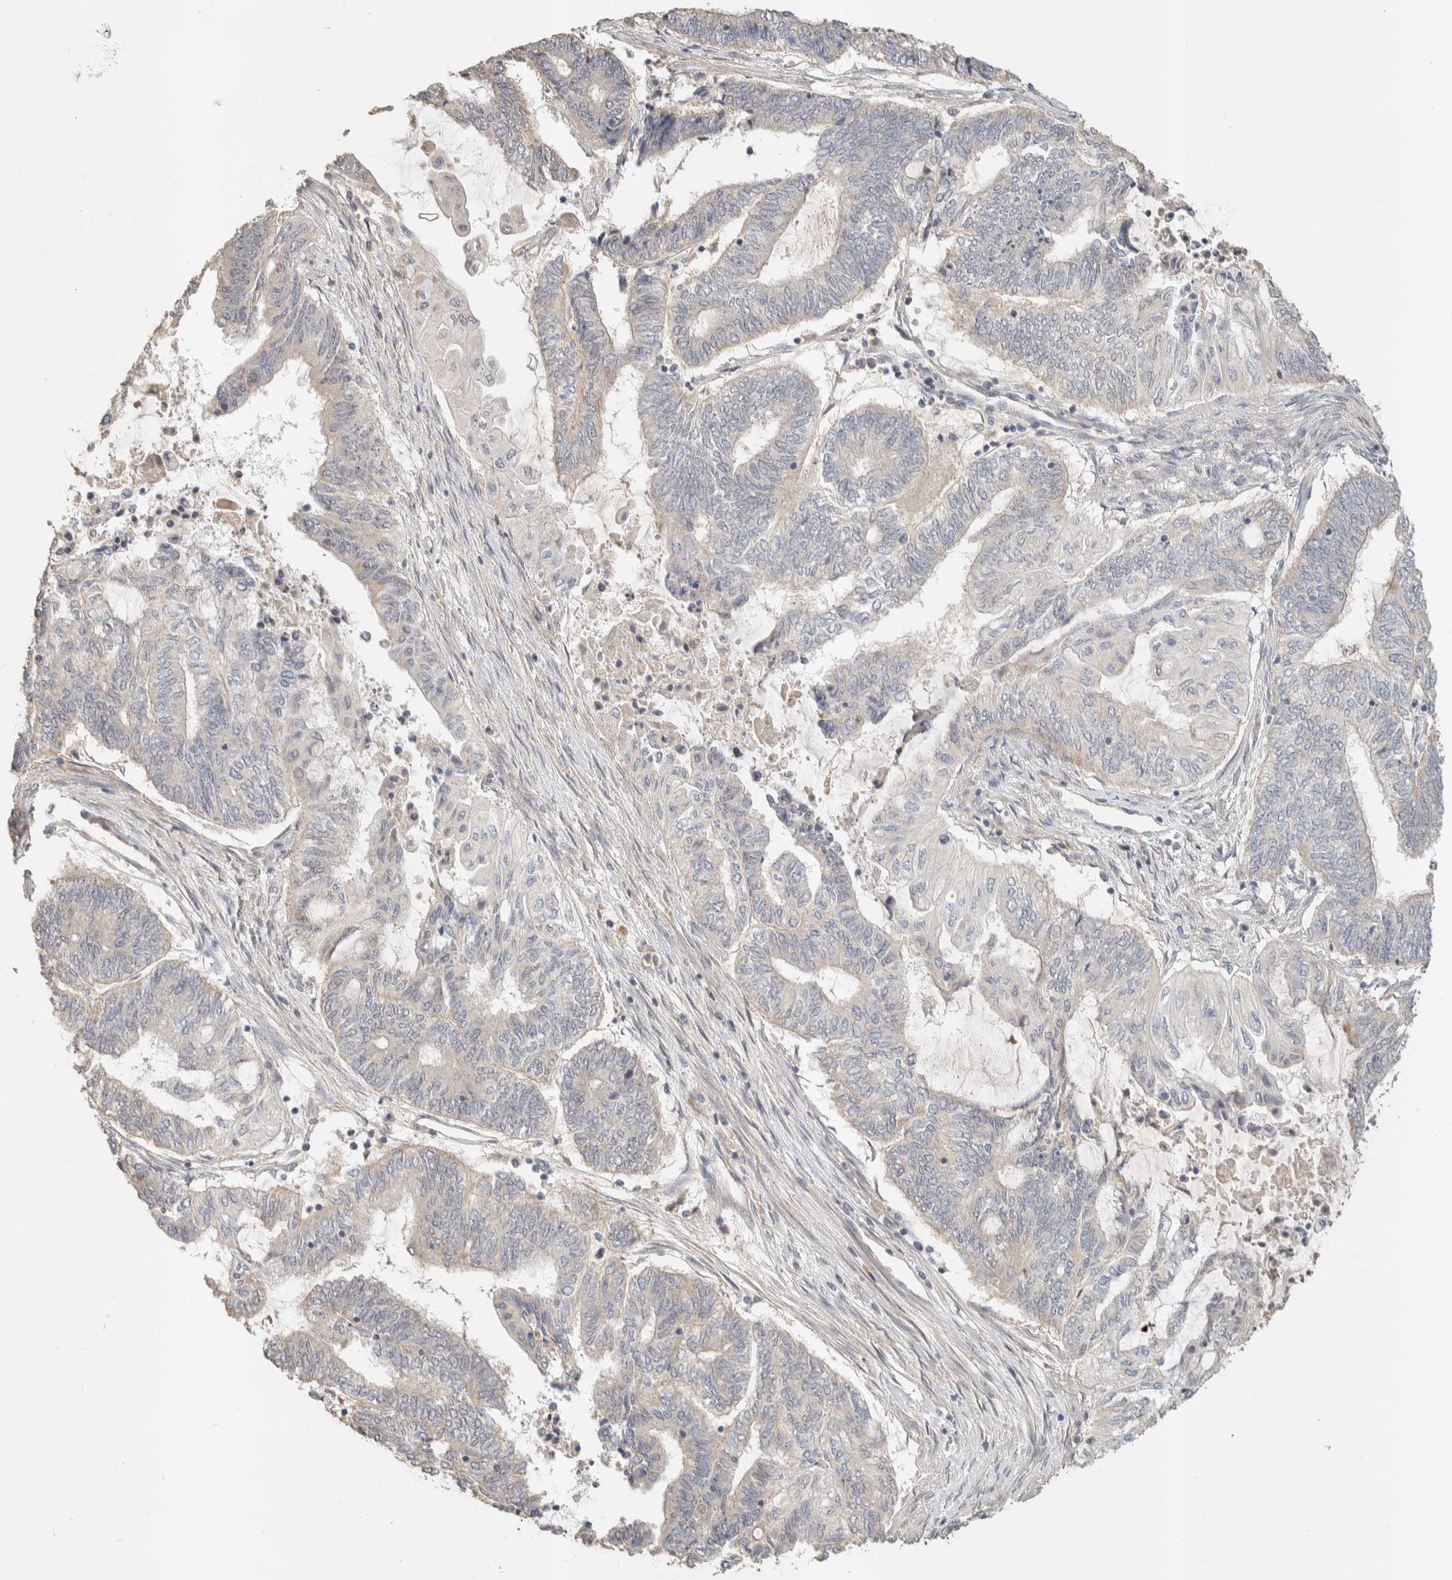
{"staining": {"intensity": "negative", "quantity": "none", "location": "none"}, "tissue": "endometrial cancer", "cell_type": "Tumor cells", "image_type": "cancer", "snomed": [{"axis": "morphology", "description": "Adenocarcinoma, NOS"}, {"axis": "topography", "description": "Uterus"}, {"axis": "topography", "description": "Endometrium"}], "caption": "An IHC micrograph of endometrial cancer (adenocarcinoma) is shown. There is no staining in tumor cells of endometrial cancer (adenocarcinoma).", "gene": "ITPA", "patient": {"sex": "female", "age": 70}}